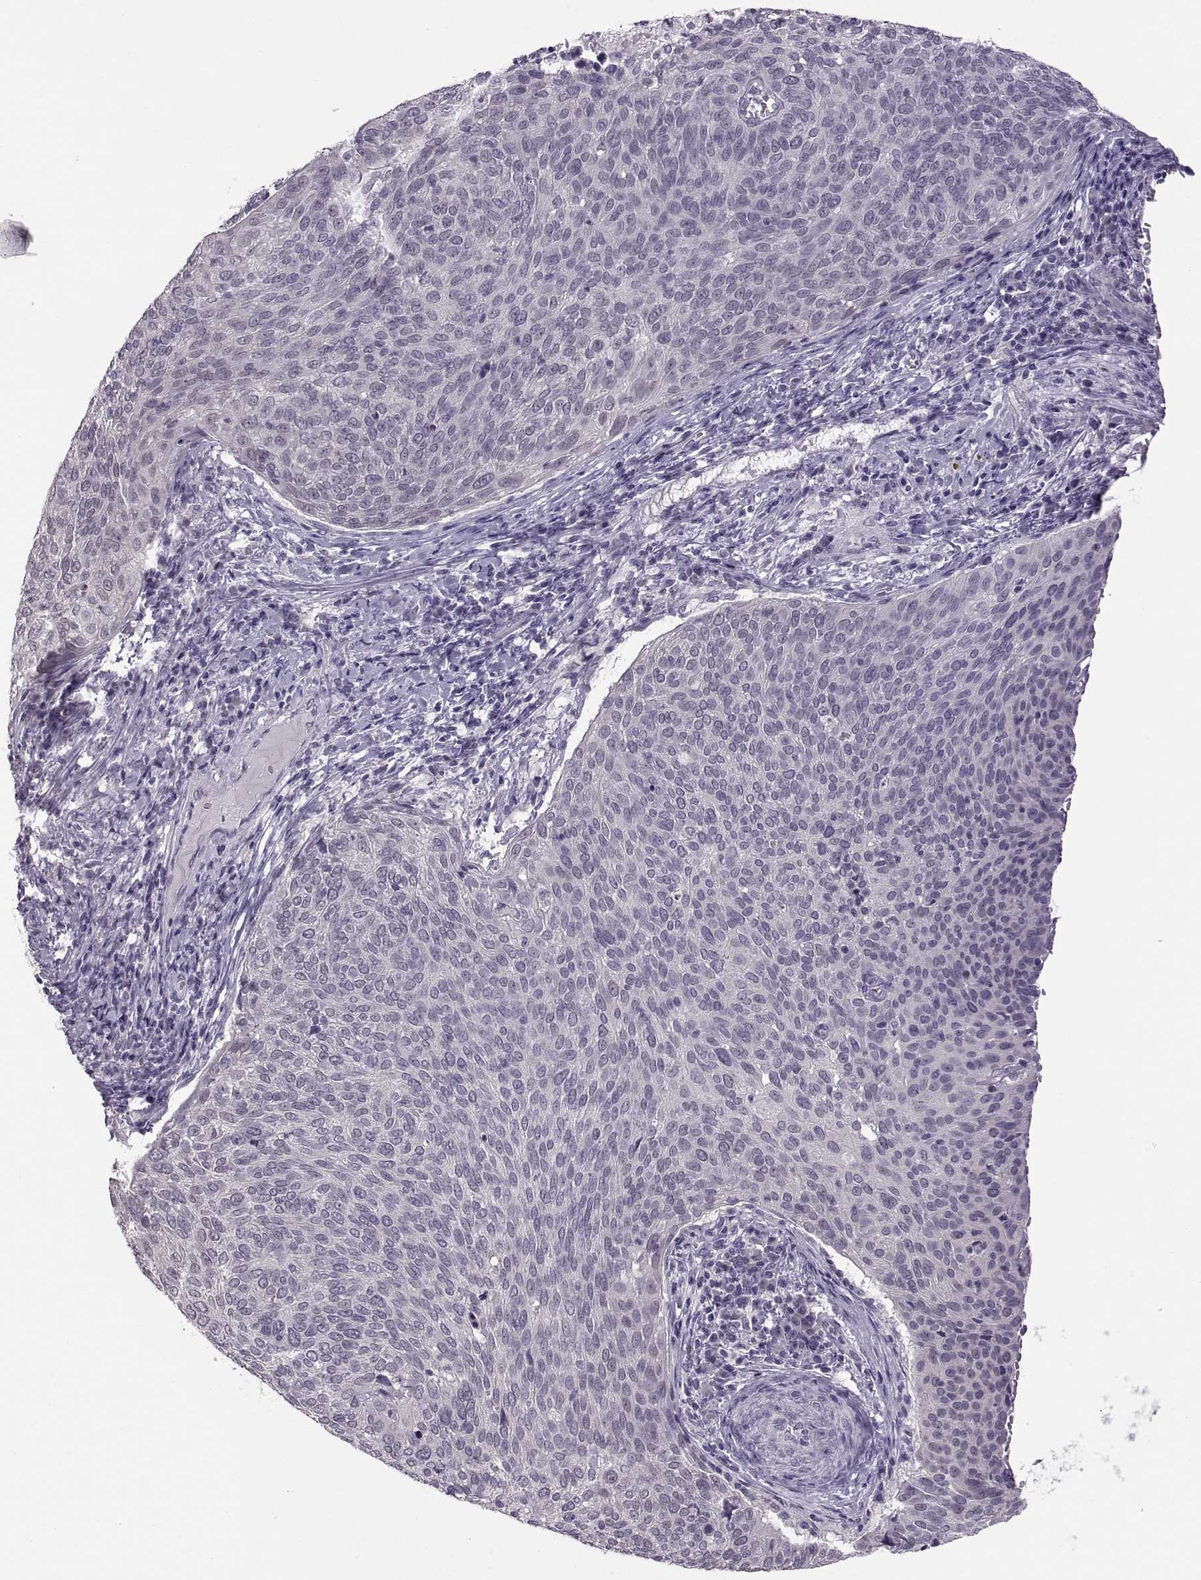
{"staining": {"intensity": "negative", "quantity": "none", "location": "none"}, "tissue": "cervical cancer", "cell_type": "Tumor cells", "image_type": "cancer", "snomed": [{"axis": "morphology", "description": "Squamous cell carcinoma, NOS"}, {"axis": "topography", "description": "Cervix"}], "caption": "A high-resolution image shows immunohistochemistry staining of cervical cancer, which reveals no significant expression in tumor cells.", "gene": "ADH6", "patient": {"sex": "female", "age": 39}}